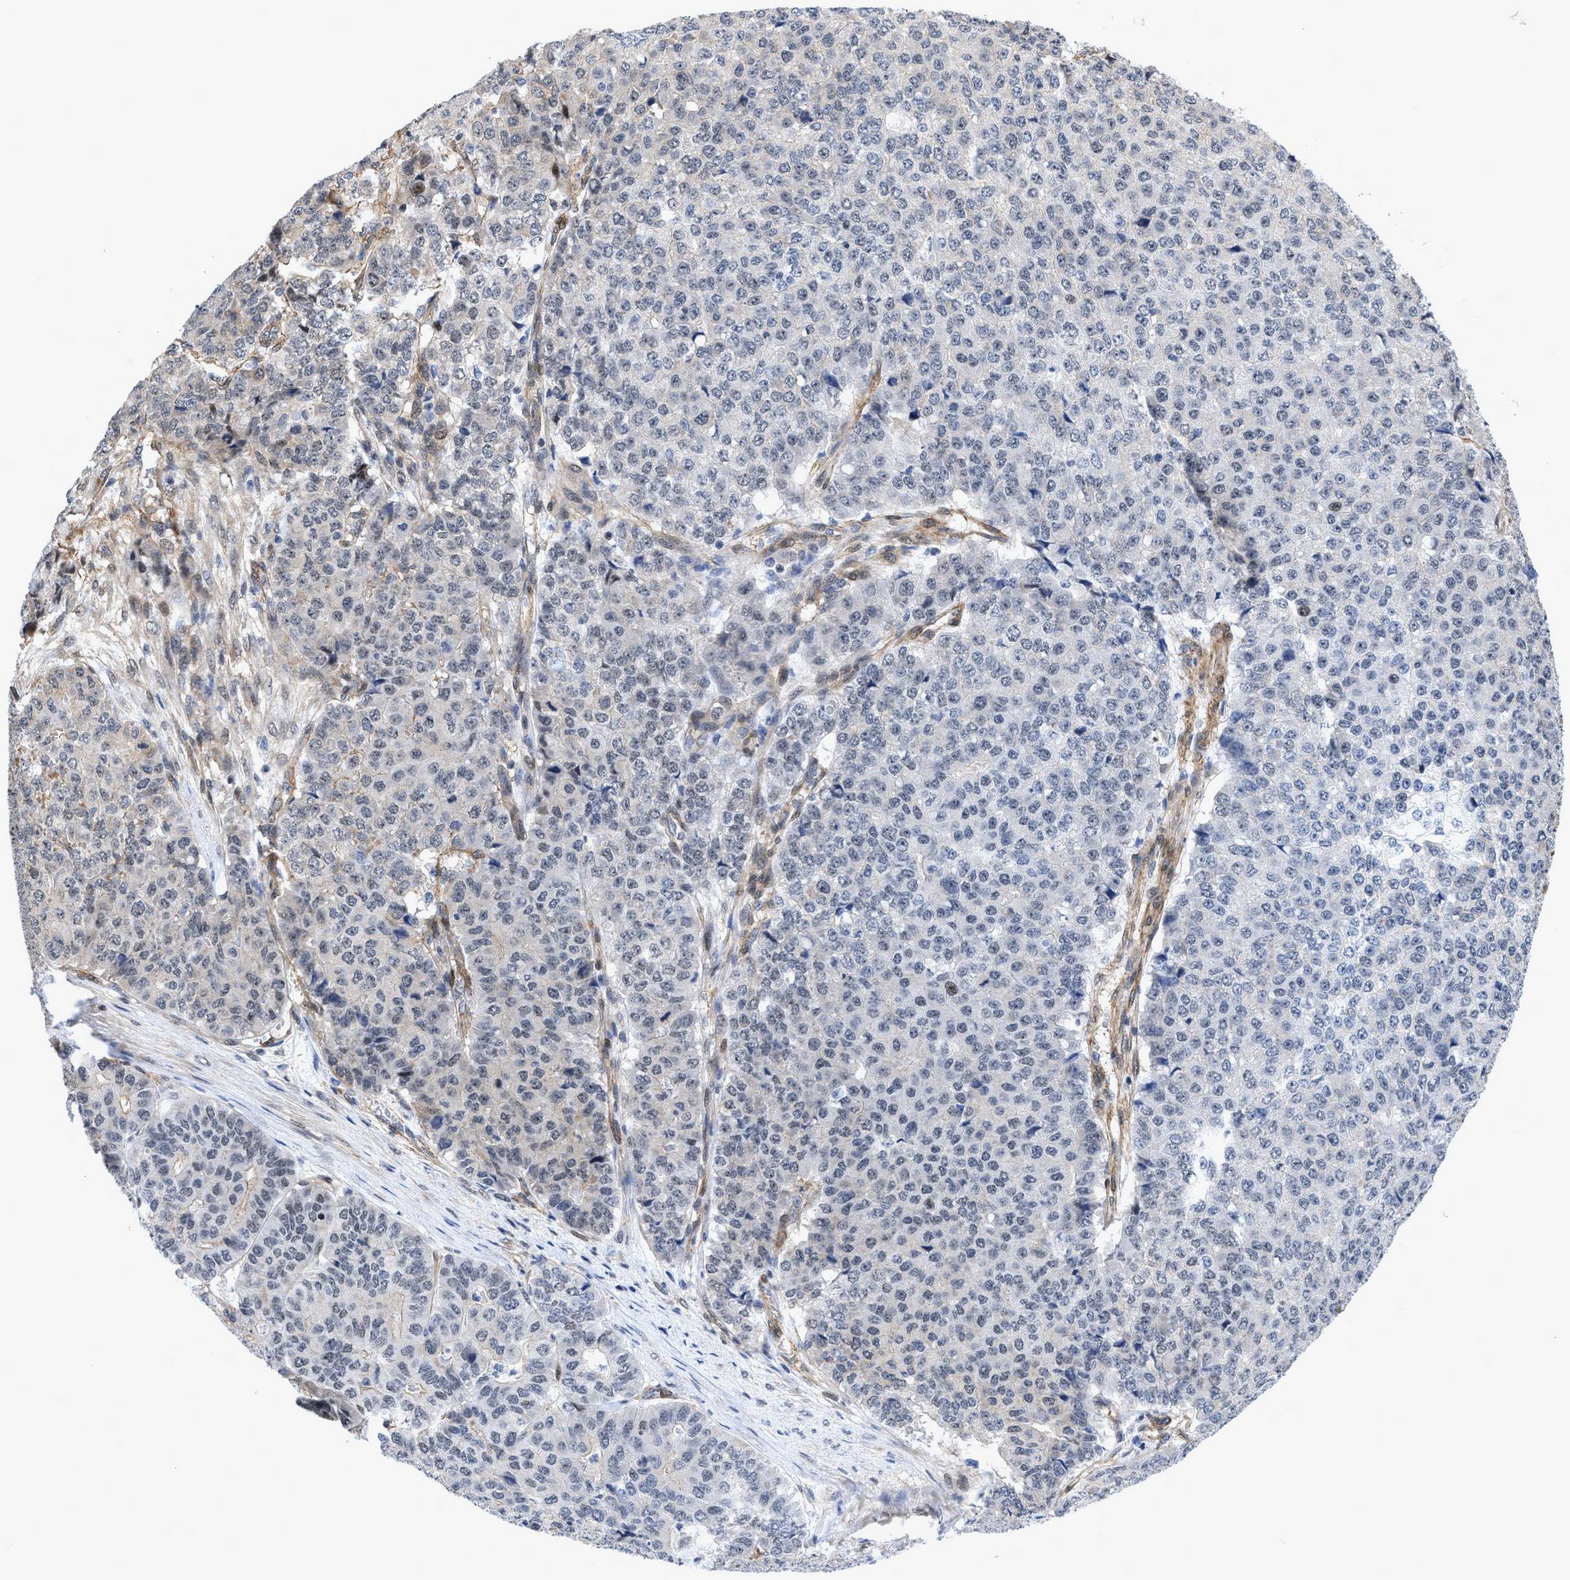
{"staining": {"intensity": "negative", "quantity": "none", "location": "none"}, "tissue": "pancreatic cancer", "cell_type": "Tumor cells", "image_type": "cancer", "snomed": [{"axis": "morphology", "description": "Adenocarcinoma, NOS"}, {"axis": "topography", "description": "Pancreas"}], "caption": "A high-resolution photomicrograph shows IHC staining of pancreatic adenocarcinoma, which demonstrates no significant staining in tumor cells. (DAB (3,3'-diaminobenzidine) immunohistochemistry with hematoxylin counter stain).", "gene": "GPRASP2", "patient": {"sex": "male", "age": 50}}